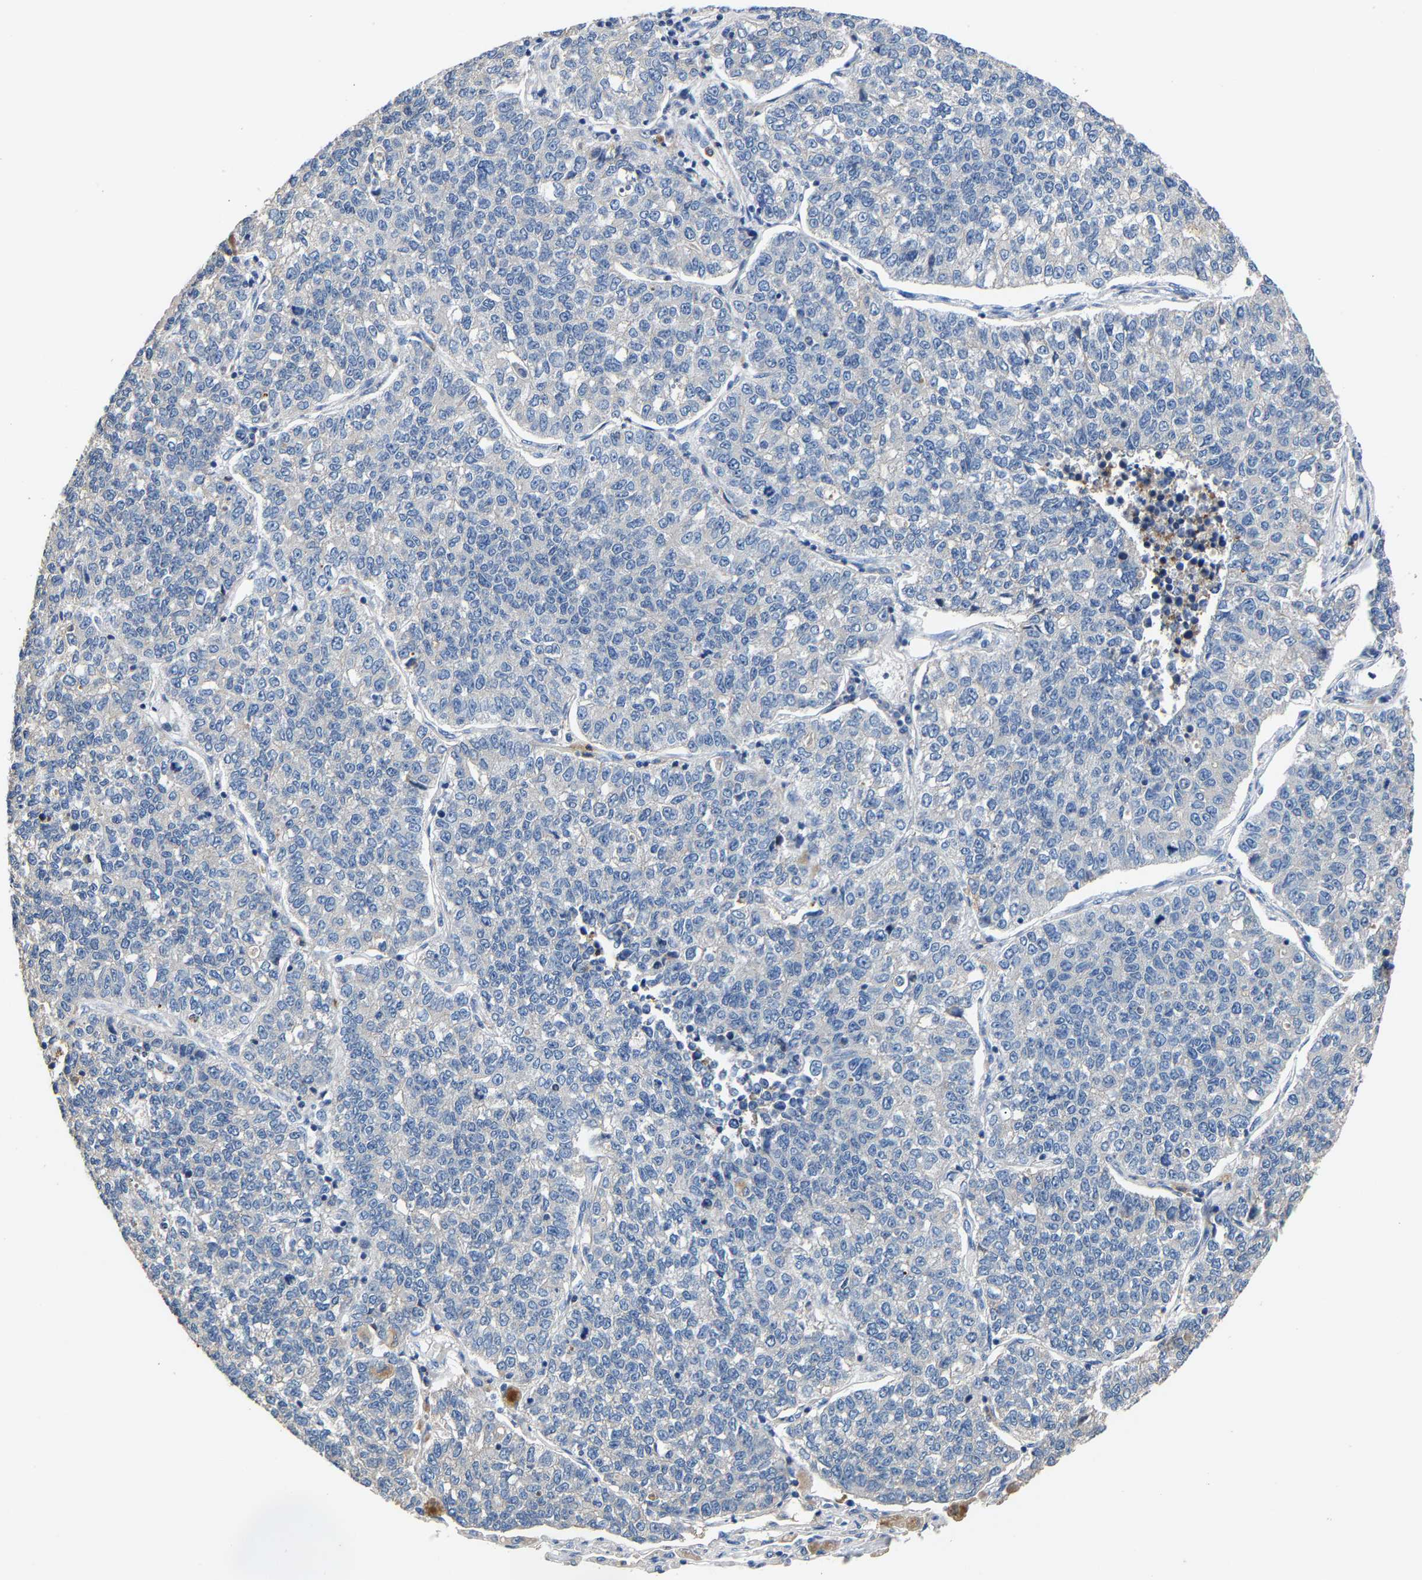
{"staining": {"intensity": "negative", "quantity": "none", "location": "none"}, "tissue": "lung cancer", "cell_type": "Tumor cells", "image_type": "cancer", "snomed": [{"axis": "morphology", "description": "Adenocarcinoma, NOS"}, {"axis": "topography", "description": "Lung"}], "caption": "Immunohistochemistry of lung adenocarcinoma demonstrates no expression in tumor cells.", "gene": "CCDC171", "patient": {"sex": "male", "age": 49}}